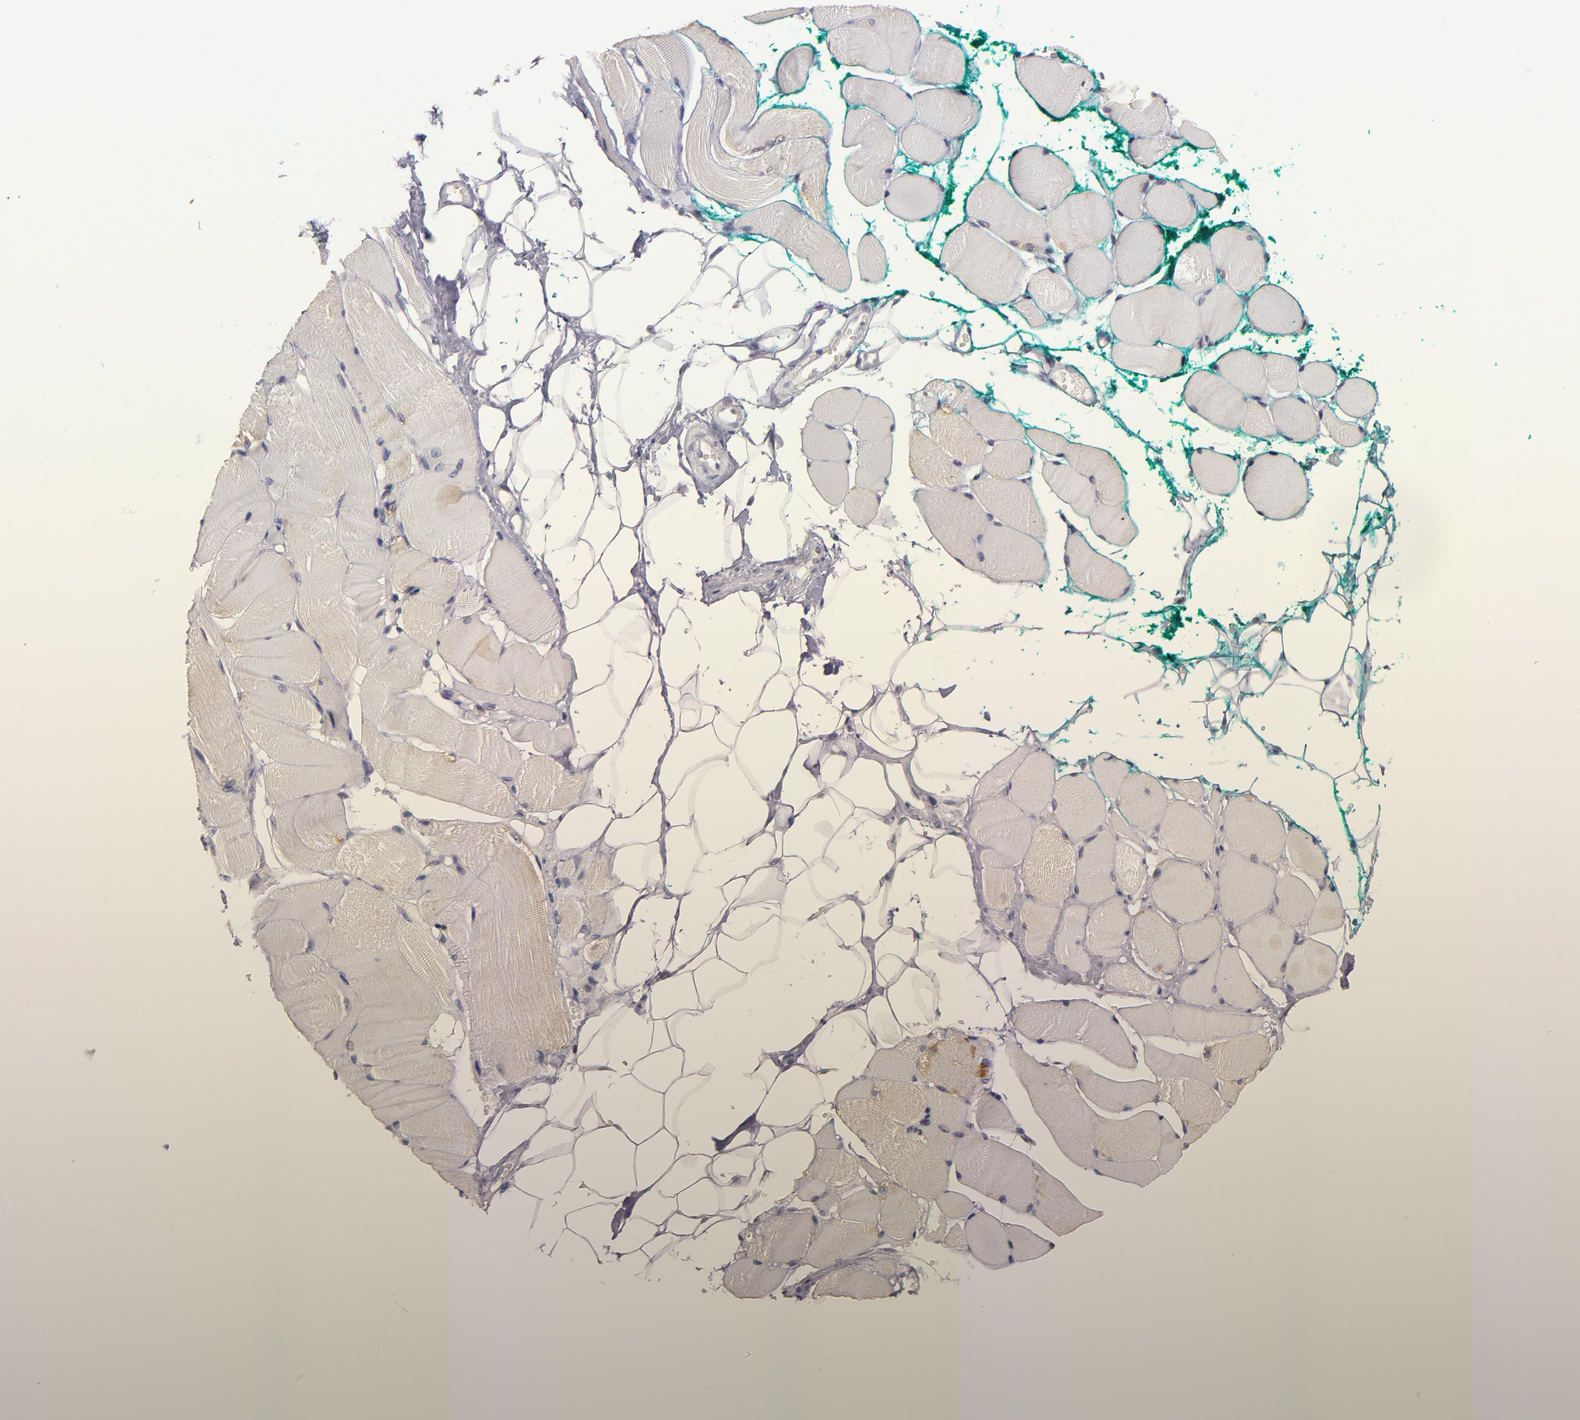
{"staining": {"intensity": "negative", "quantity": "none", "location": "none"}, "tissue": "skeletal muscle", "cell_type": "Myocytes", "image_type": "normal", "snomed": [{"axis": "morphology", "description": "Normal tissue, NOS"}, {"axis": "topography", "description": "Skeletal muscle"}, {"axis": "topography", "description": "Peripheral nerve tissue"}], "caption": "This is a image of immunohistochemistry staining of benign skeletal muscle, which shows no staining in myocytes.", "gene": "SOX10", "patient": {"sex": "female", "age": 84}}